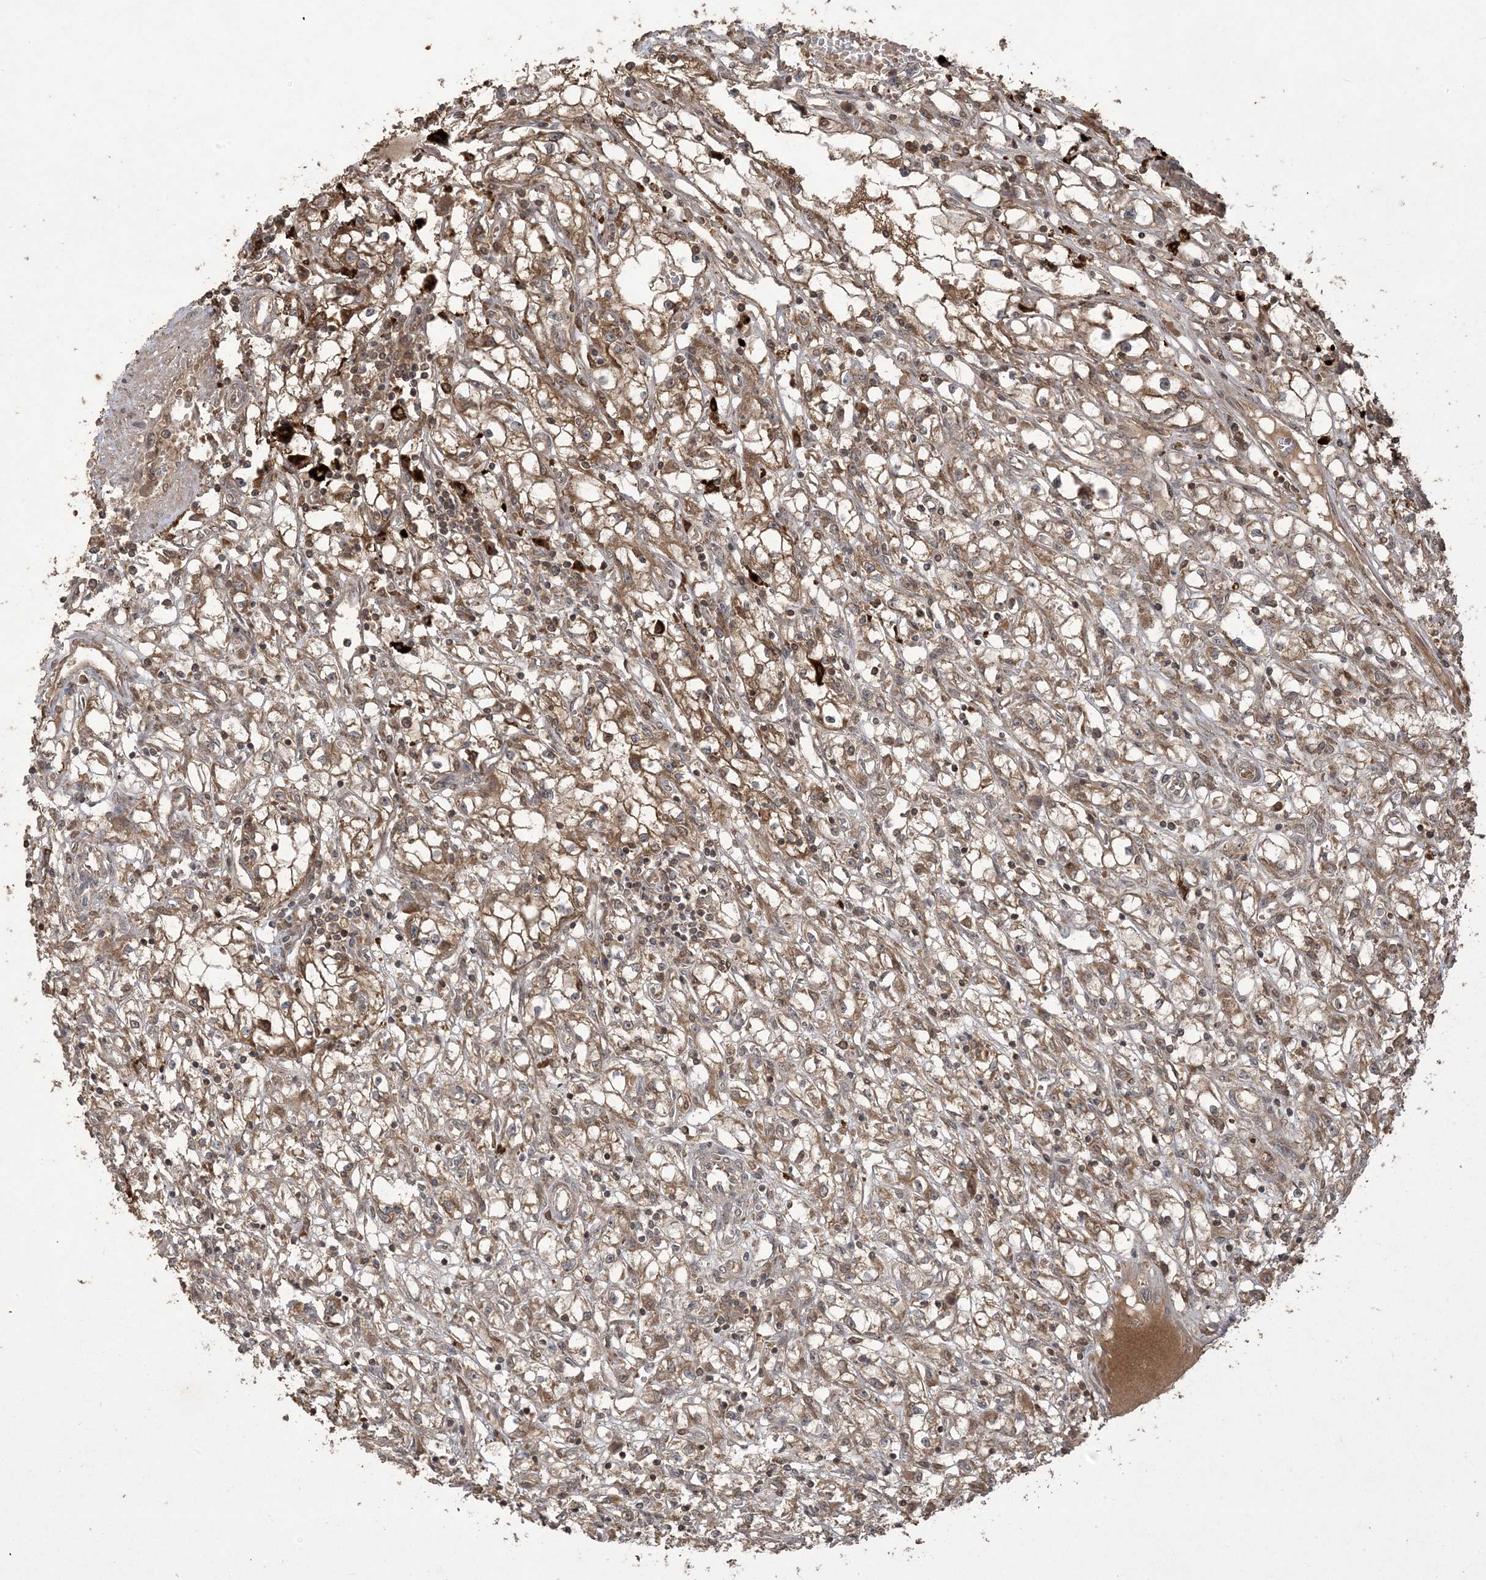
{"staining": {"intensity": "moderate", "quantity": ">75%", "location": "cytoplasmic/membranous"}, "tissue": "renal cancer", "cell_type": "Tumor cells", "image_type": "cancer", "snomed": [{"axis": "morphology", "description": "Adenocarcinoma, NOS"}, {"axis": "topography", "description": "Kidney"}], "caption": "Approximately >75% of tumor cells in renal cancer (adenocarcinoma) reveal moderate cytoplasmic/membranous protein expression as visualized by brown immunohistochemical staining.", "gene": "EFCAB8", "patient": {"sex": "male", "age": 56}}